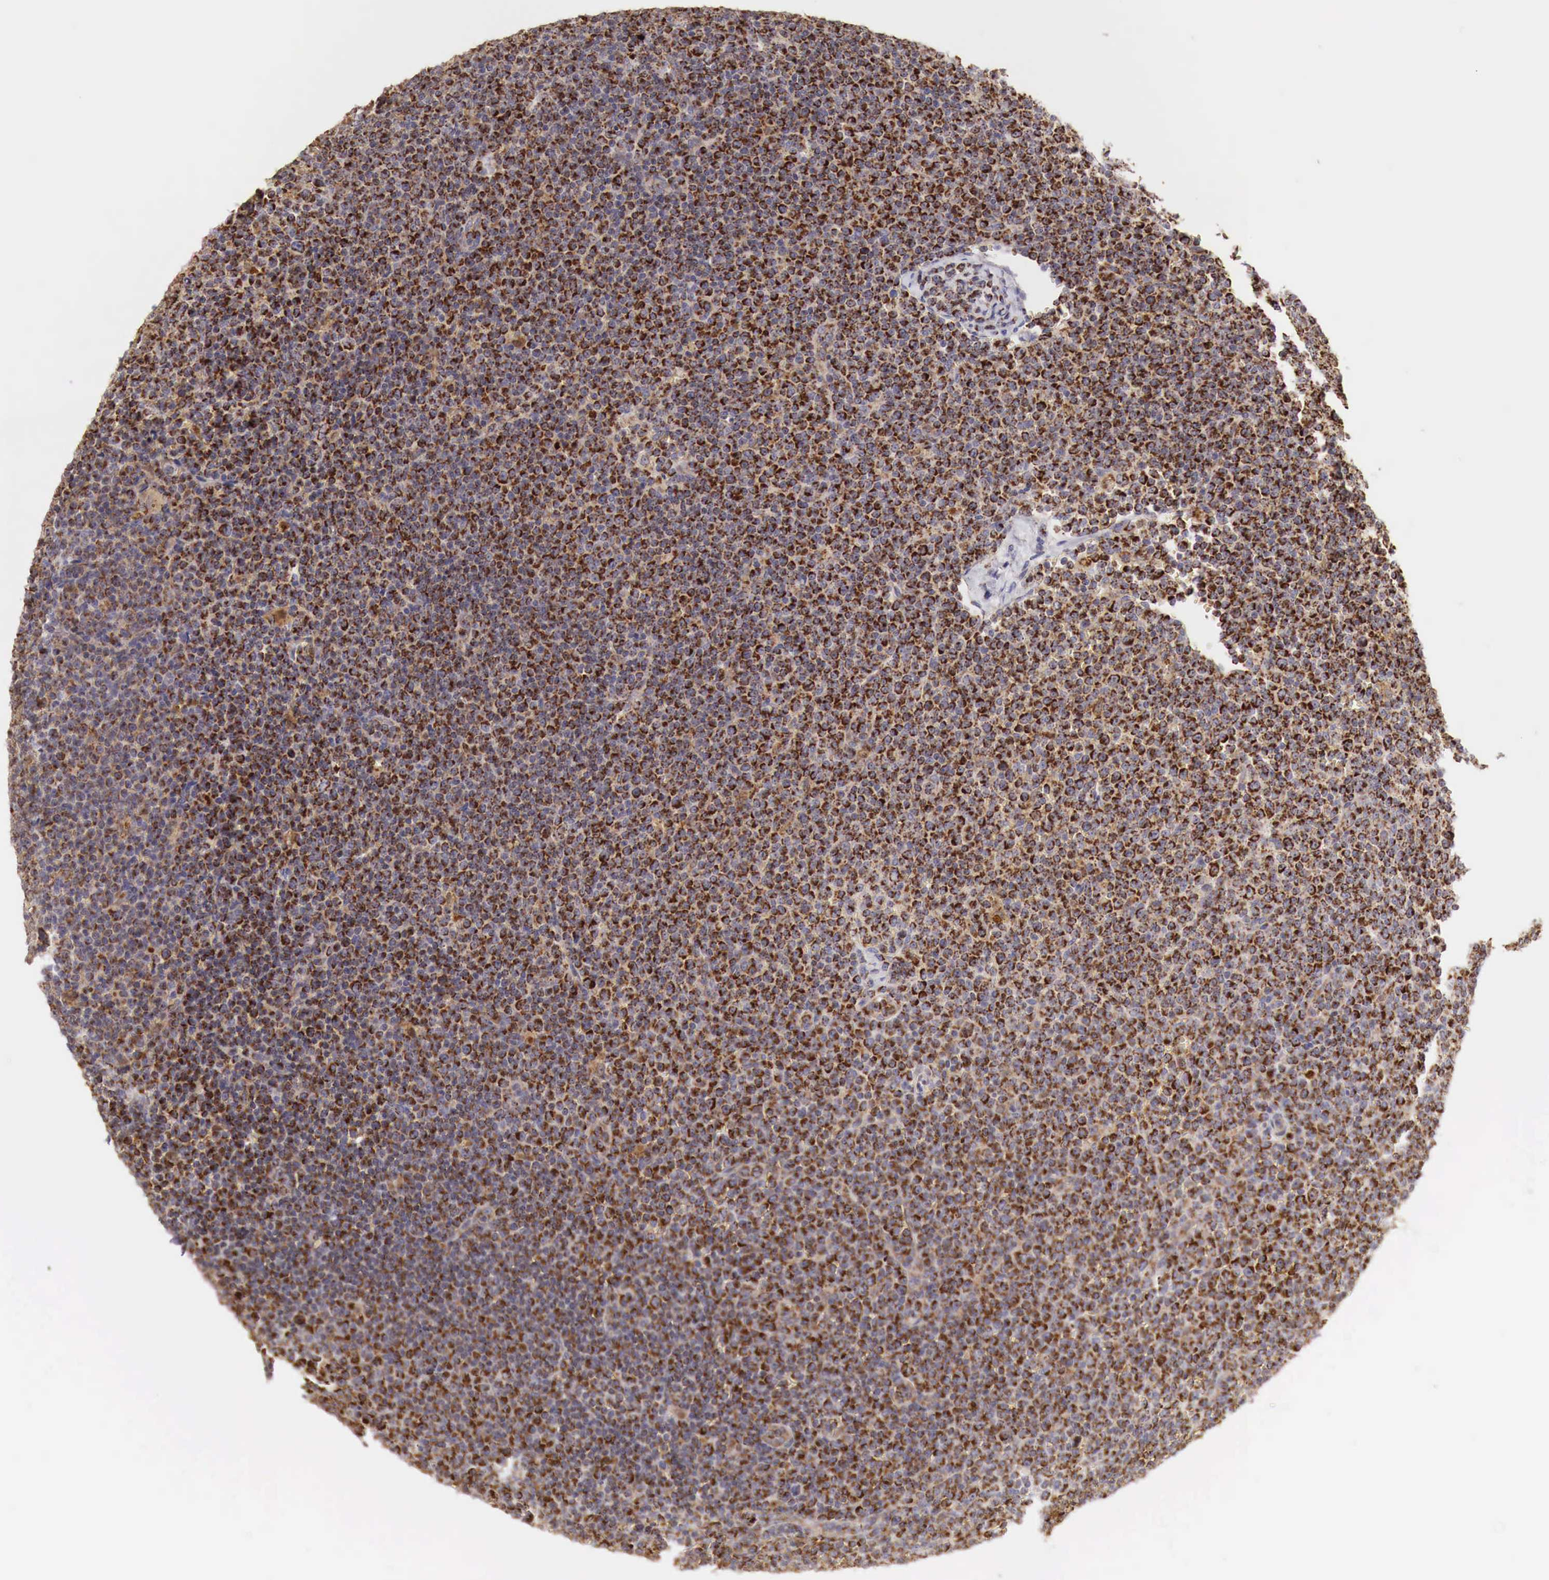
{"staining": {"intensity": "moderate", "quantity": ">75%", "location": "cytoplasmic/membranous"}, "tissue": "lymphoma", "cell_type": "Tumor cells", "image_type": "cancer", "snomed": [{"axis": "morphology", "description": "Malignant lymphoma, non-Hodgkin's type, Low grade"}, {"axis": "topography", "description": "Lymph node"}], "caption": "Immunohistochemistry (IHC) of lymphoma shows medium levels of moderate cytoplasmic/membranous staining in about >75% of tumor cells.", "gene": "XPNPEP3", "patient": {"sex": "male", "age": 50}}